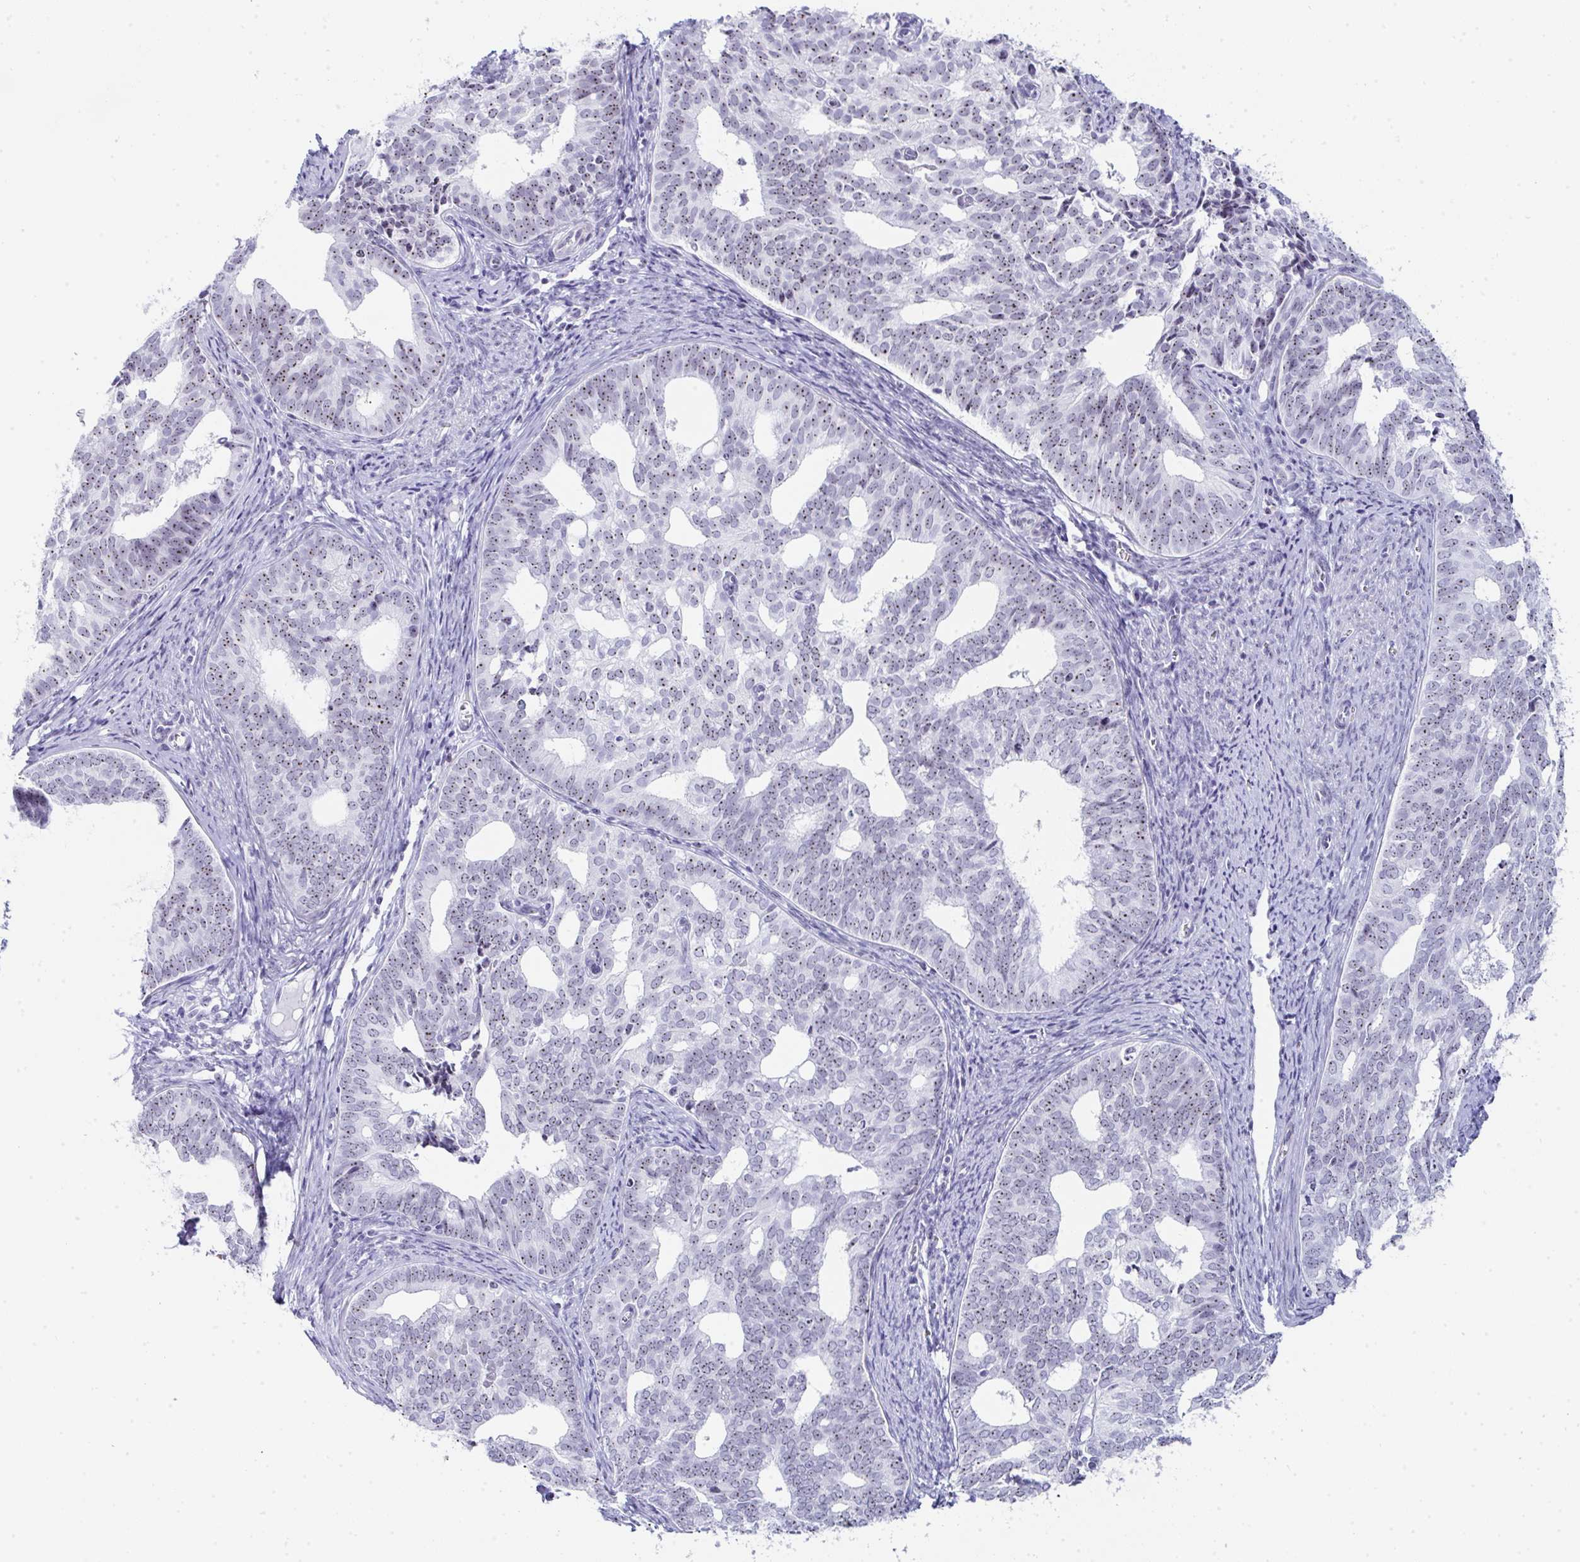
{"staining": {"intensity": "weak", "quantity": "25%-75%", "location": "nuclear"}, "tissue": "endometrial cancer", "cell_type": "Tumor cells", "image_type": "cancer", "snomed": [{"axis": "morphology", "description": "Adenocarcinoma, NOS"}, {"axis": "topography", "description": "Endometrium"}], "caption": "Tumor cells exhibit low levels of weak nuclear positivity in about 25%-75% of cells in human endometrial cancer. (DAB IHC with brightfield microscopy, high magnification).", "gene": "NOP10", "patient": {"sex": "female", "age": 75}}